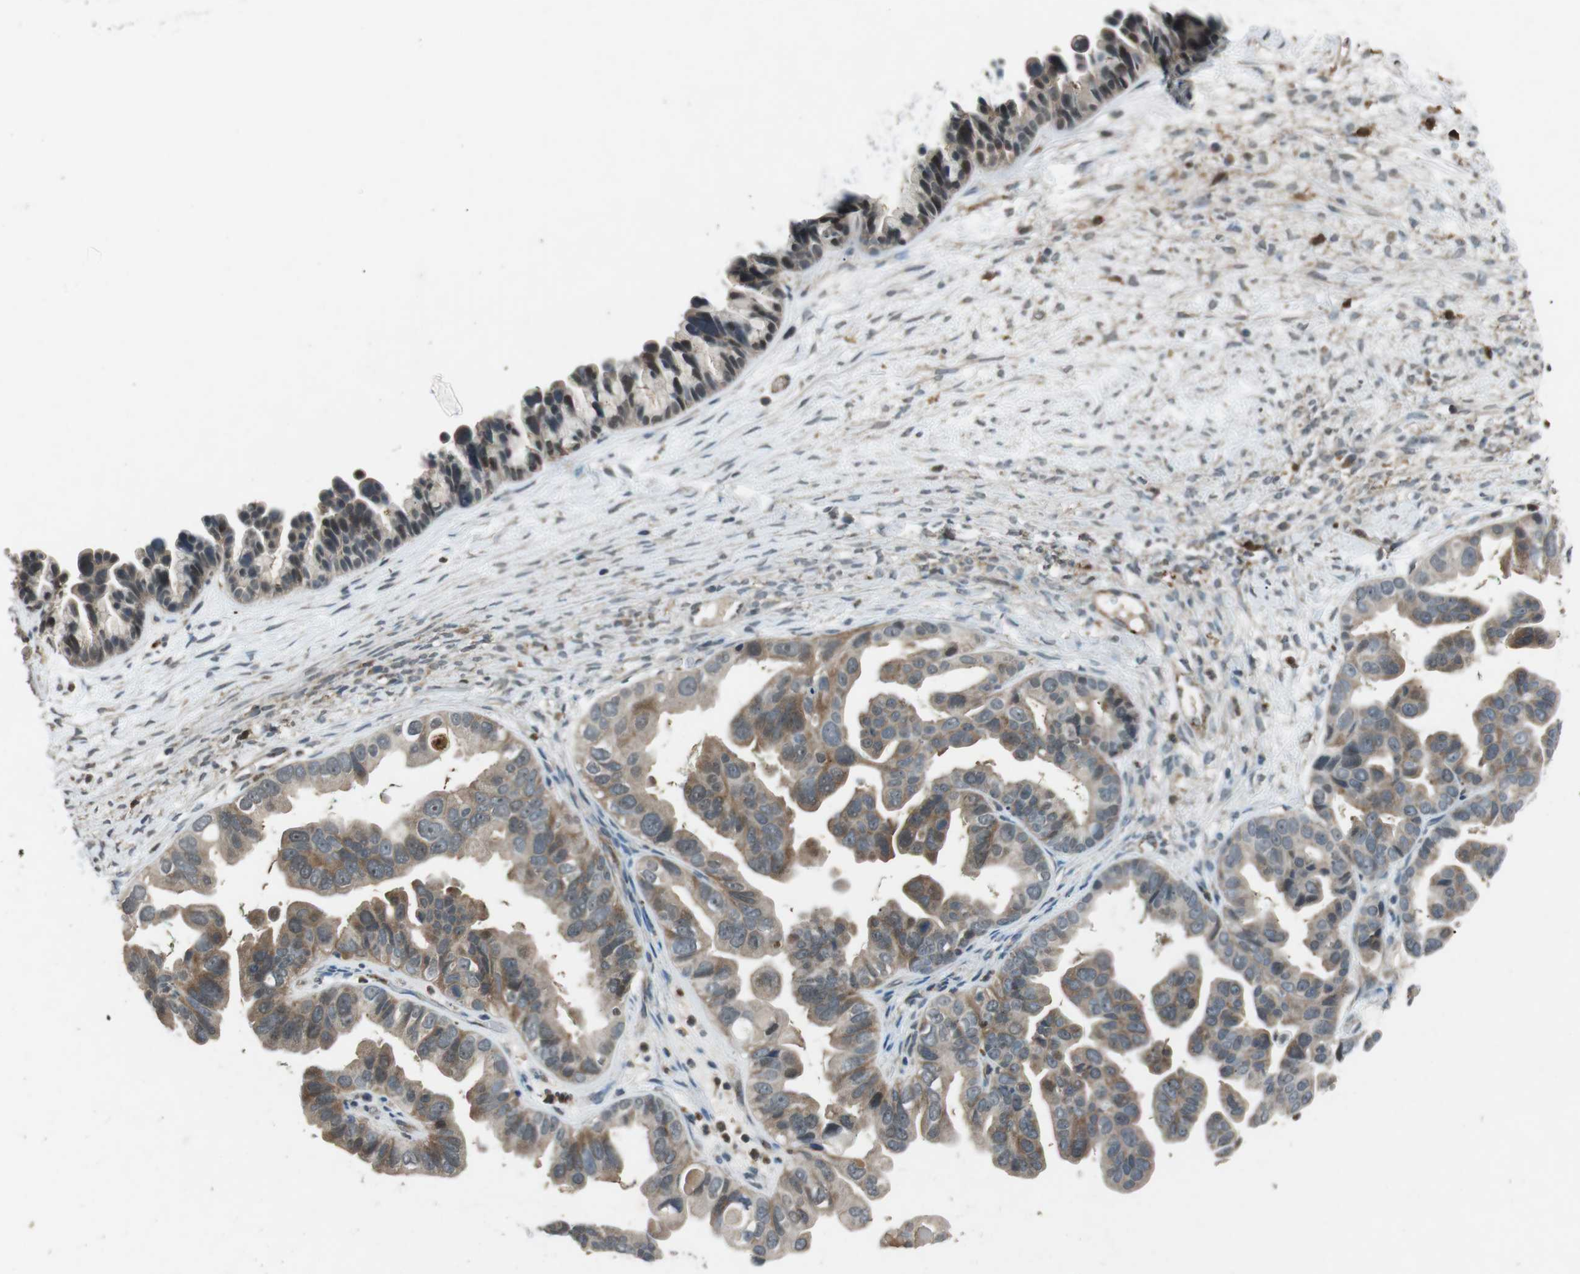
{"staining": {"intensity": "moderate", "quantity": "25%-75%", "location": "cytoplasmic/membranous"}, "tissue": "ovarian cancer", "cell_type": "Tumor cells", "image_type": "cancer", "snomed": [{"axis": "morphology", "description": "Cystadenocarcinoma, serous, NOS"}, {"axis": "topography", "description": "Ovary"}], "caption": "A high-resolution histopathology image shows immunohistochemistry staining of ovarian cancer (serous cystadenocarcinoma), which shows moderate cytoplasmic/membranous staining in approximately 25%-75% of tumor cells.", "gene": "NEK7", "patient": {"sex": "female", "age": 56}}